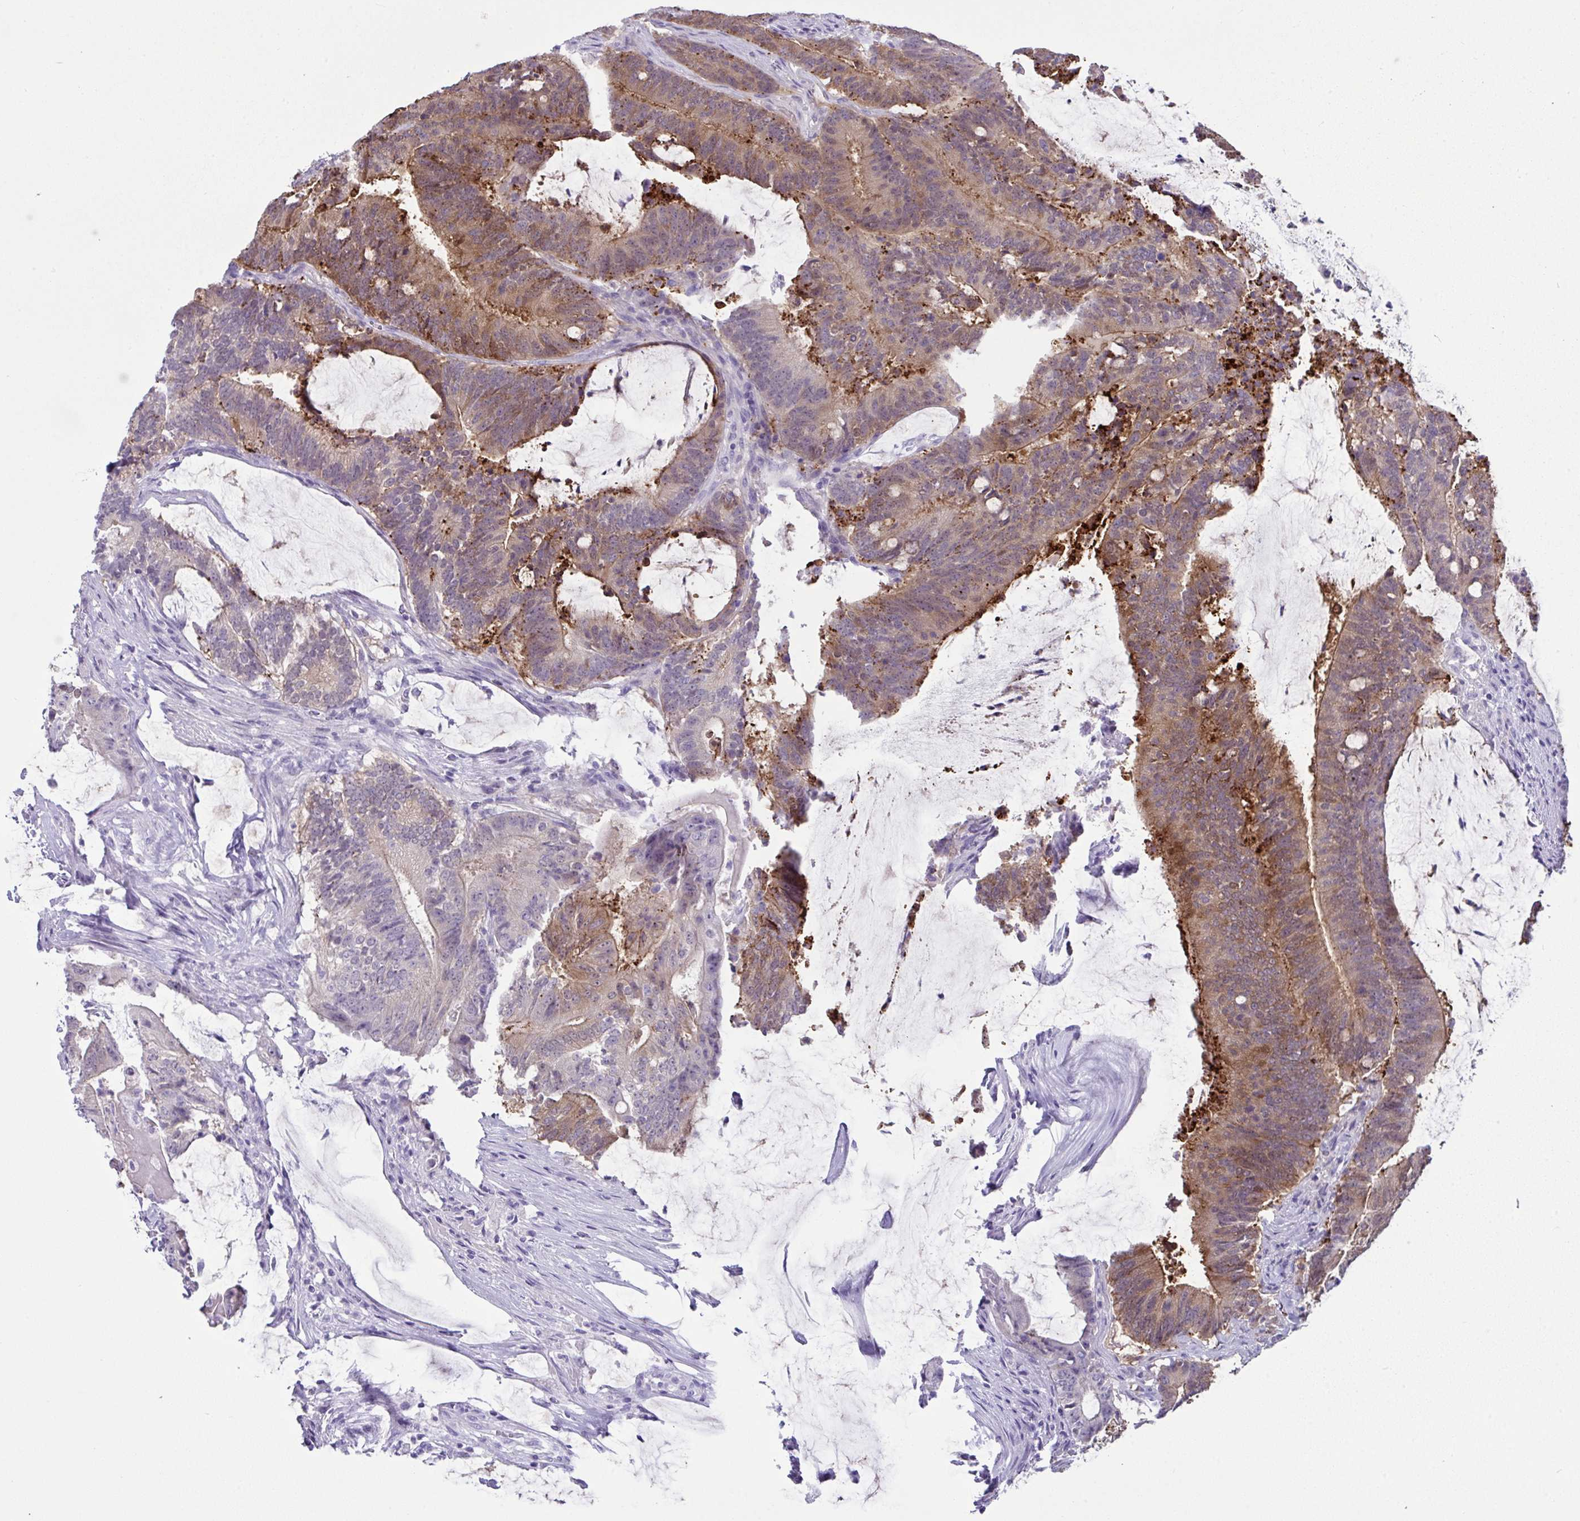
{"staining": {"intensity": "weak", "quantity": "25%-75%", "location": "cytoplasmic/membranous"}, "tissue": "colorectal cancer", "cell_type": "Tumor cells", "image_type": "cancer", "snomed": [{"axis": "morphology", "description": "Adenocarcinoma, NOS"}, {"axis": "topography", "description": "Colon"}], "caption": "Immunohistochemistry (IHC) of human colorectal adenocarcinoma shows low levels of weak cytoplasmic/membranous expression in approximately 25%-75% of tumor cells.", "gene": "LGALS4", "patient": {"sex": "female", "age": 43}}